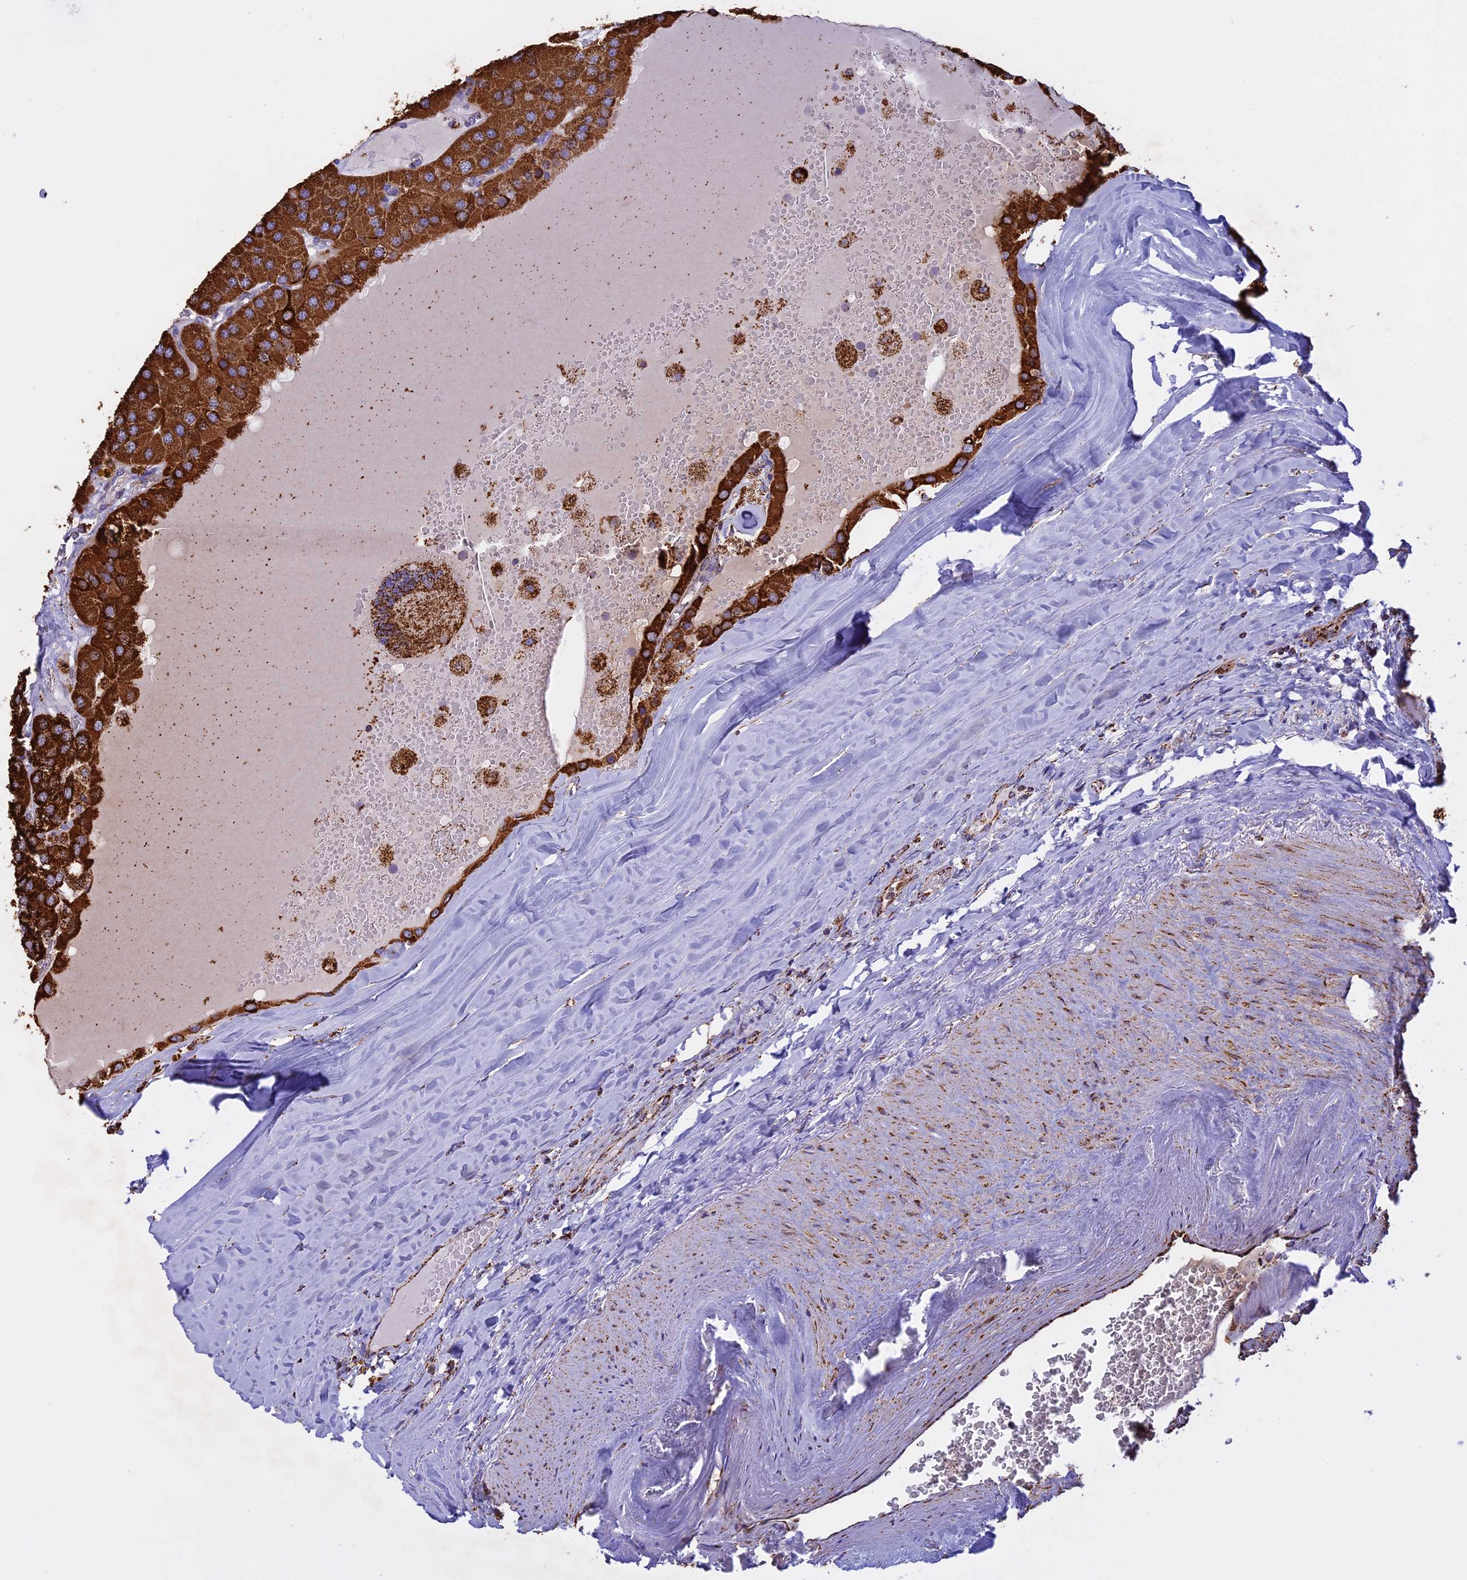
{"staining": {"intensity": "strong", "quantity": ">75%", "location": "cytoplasmic/membranous"}, "tissue": "parathyroid gland", "cell_type": "Glandular cells", "image_type": "normal", "snomed": [{"axis": "morphology", "description": "Normal tissue, NOS"}, {"axis": "morphology", "description": "Adenoma, NOS"}, {"axis": "topography", "description": "Parathyroid gland"}], "caption": "The micrograph exhibits staining of normal parathyroid gland, revealing strong cytoplasmic/membranous protein expression (brown color) within glandular cells. The staining was performed using DAB to visualize the protein expression in brown, while the nuclei were stained in blue with hematoxylin (Magnification: 20x).", "gene": "KCNG1", "patient": {"sex": "female", "age": 86}}